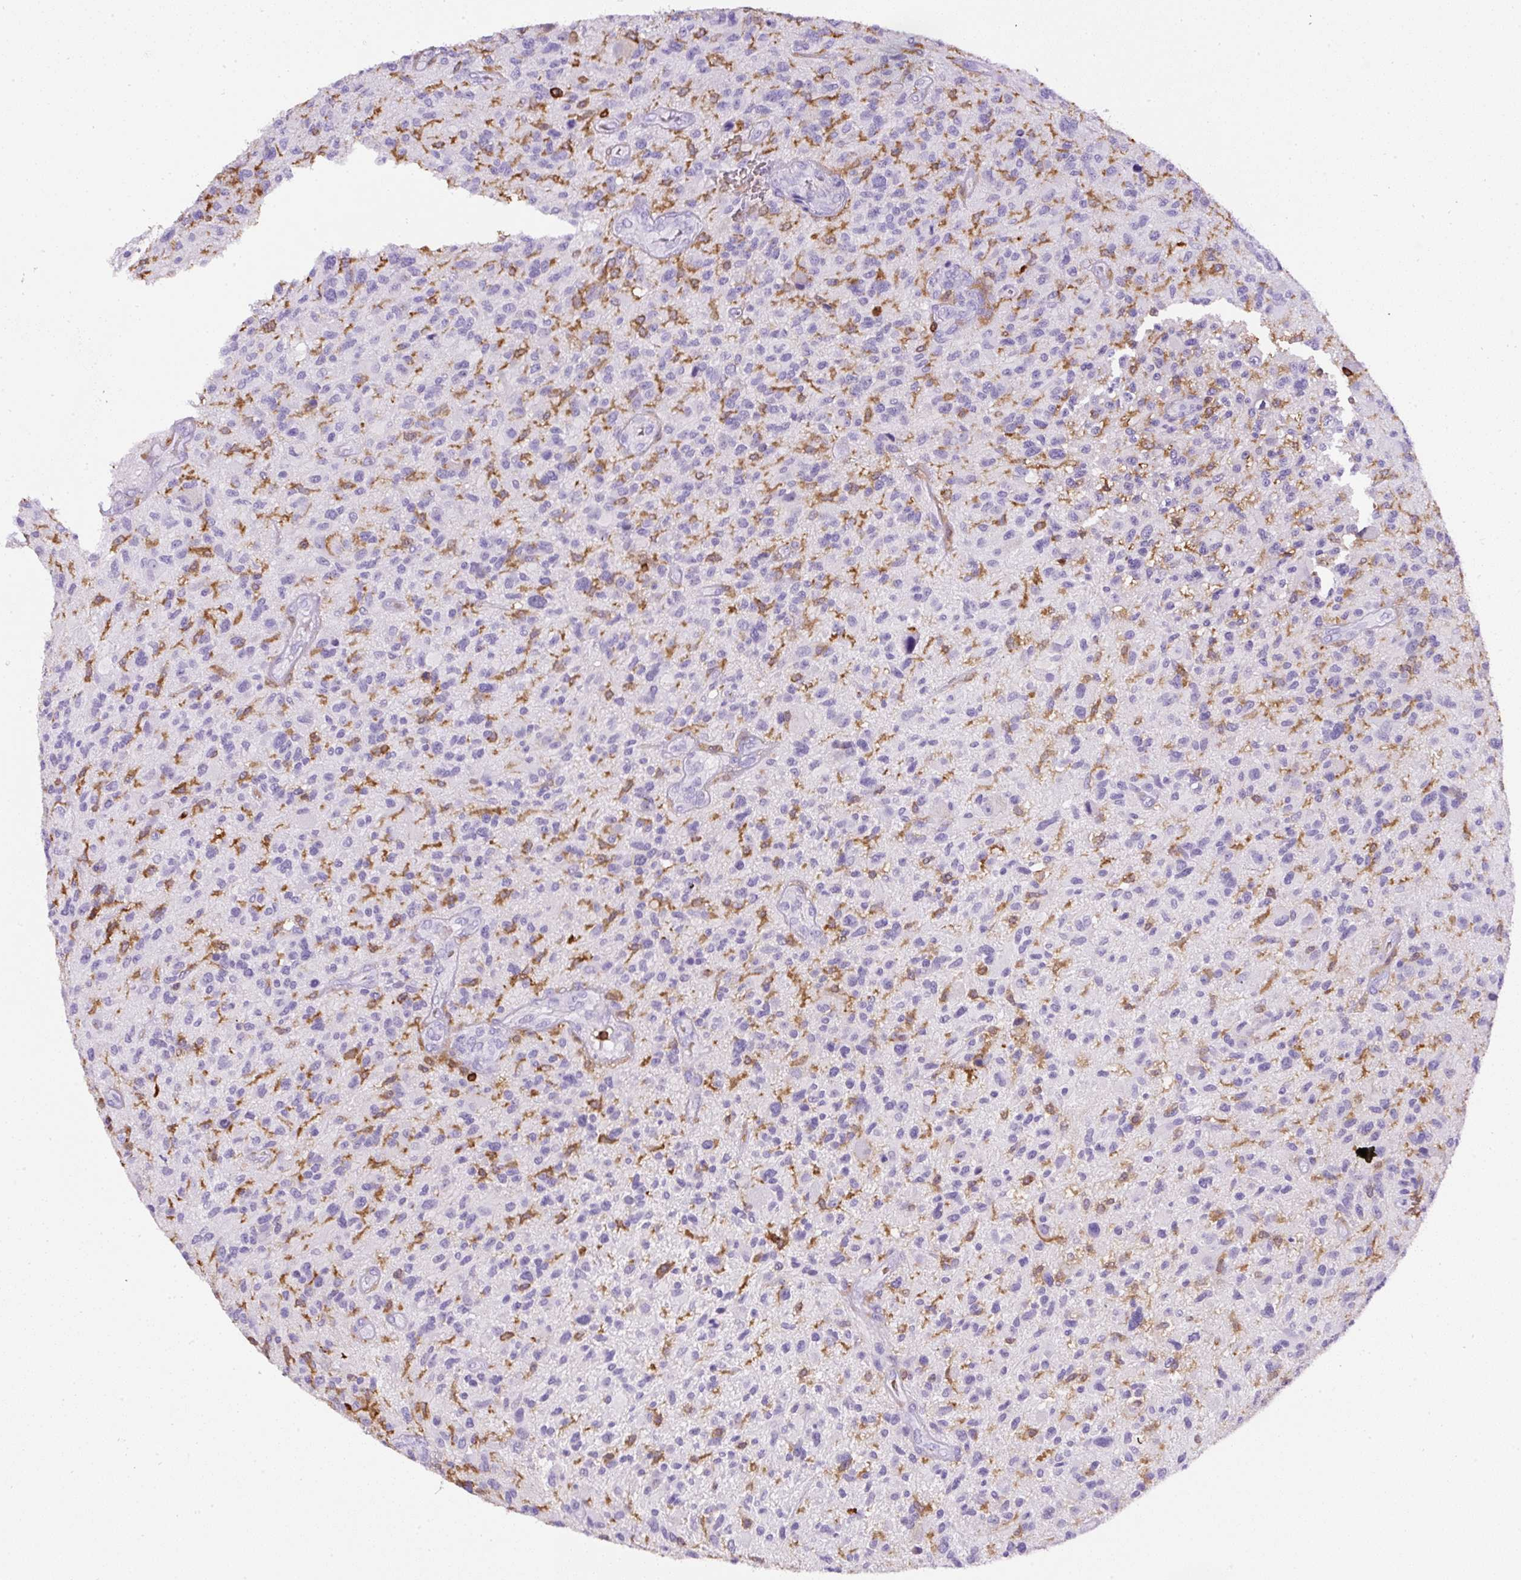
{"staining": {"intensity": "negative", "quantity": "none", "location": "none"}, "tissue": "glioma", "cell_type": "Tumor cells", "image_type": "cancer", "snomed": [{"axis": "morphology", "description": "Glioma, malignant, High grade"}, {"axis": "topography", "description": "Brain"}], "caption": "There is no significant expression in tumor cells of glioma. The staining was performed using DAB (3,3'-diaminobenzidine) to visualize the protein expression in brown, while the nuclei were stained in blue with hematoxylin (Magnification: 20x).", "gene": "FAM228B", "patient": {"sex": "male", "age": 47}}